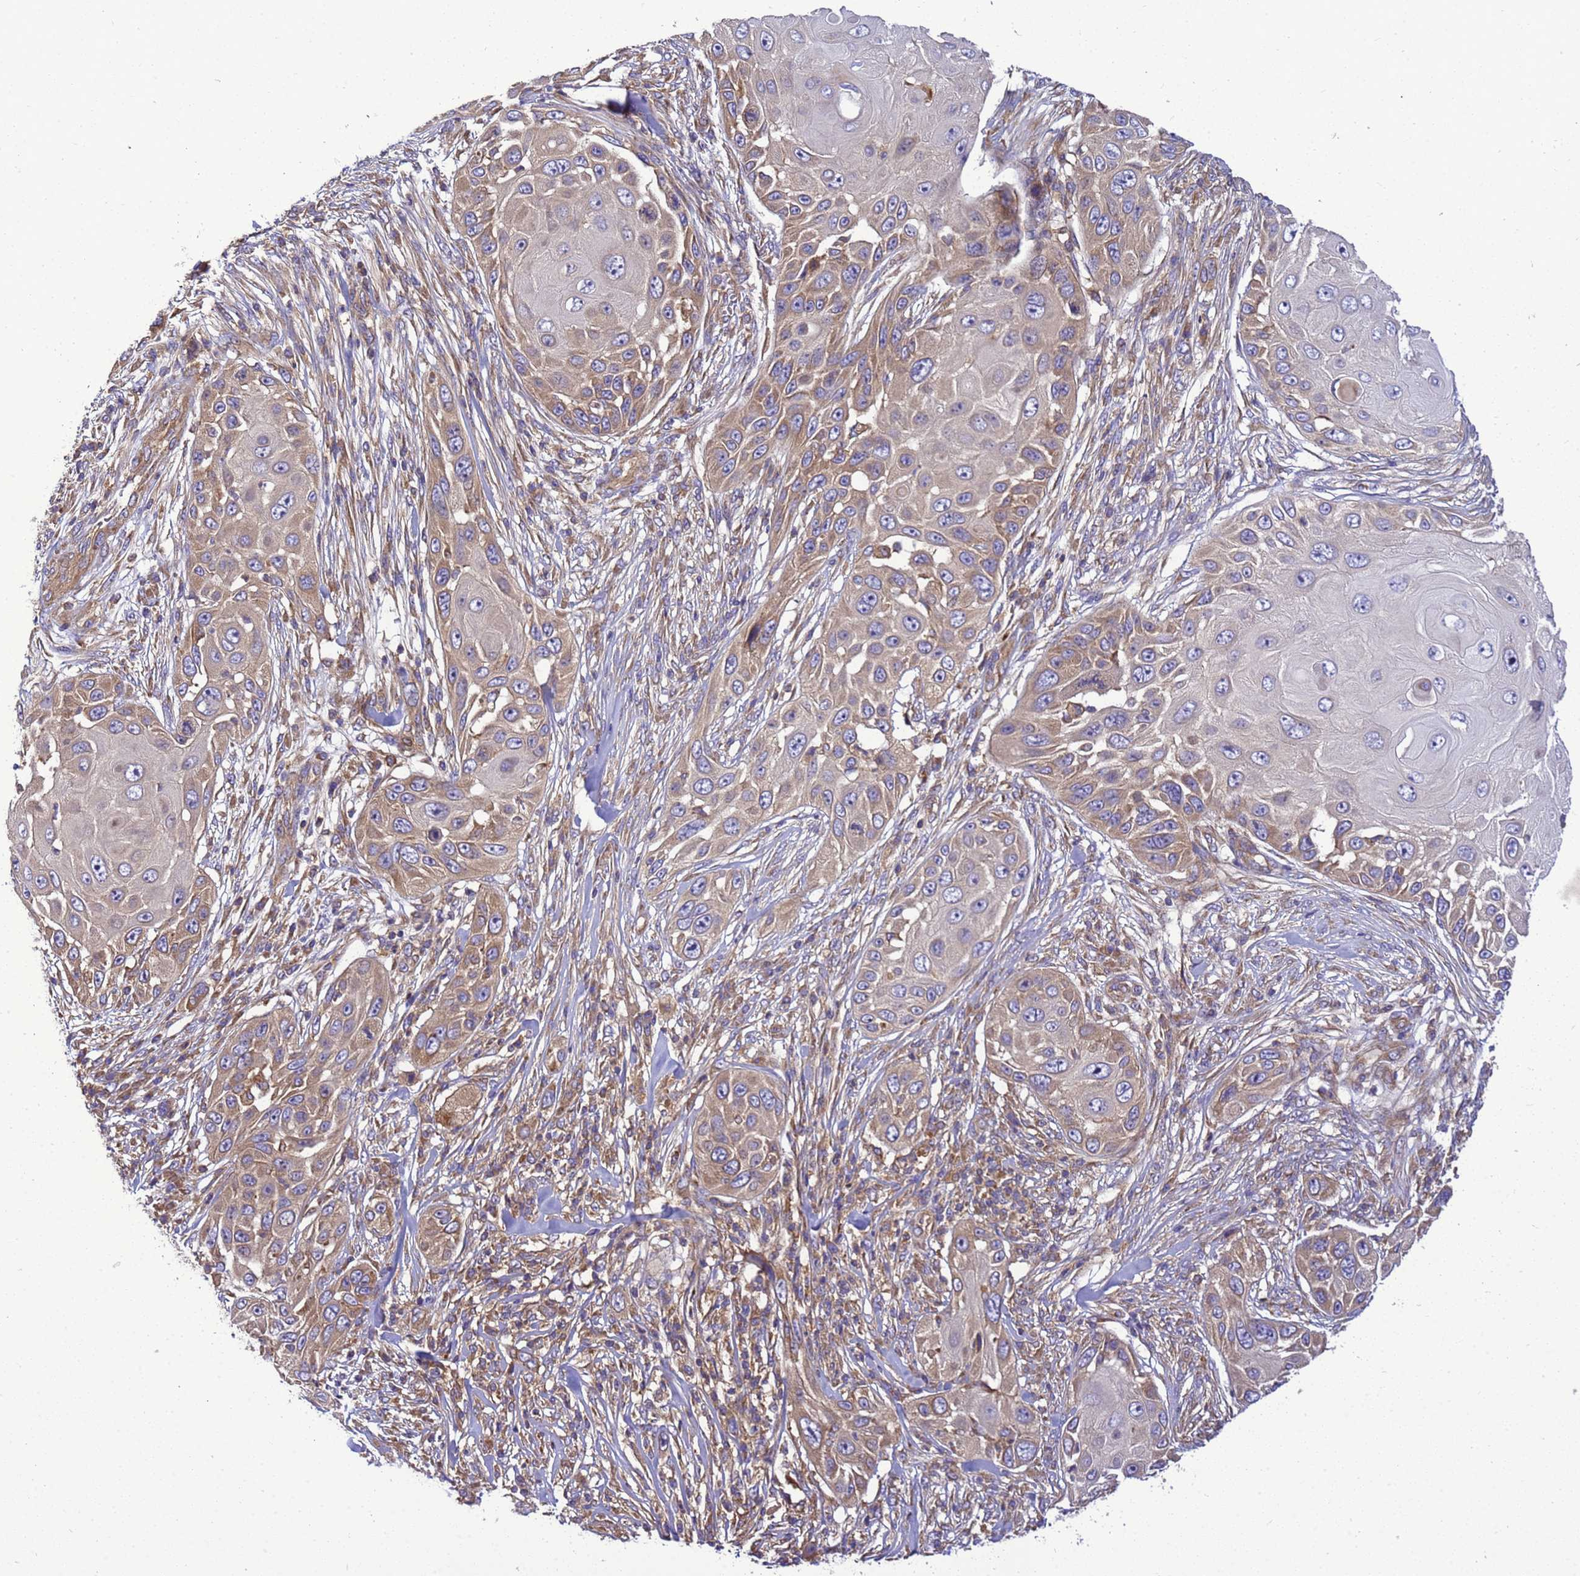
{"staining": {"intensity": "moderate", "quantity": ">75%", "location": "cytoplasmic/membranous"}, "tissue": "skin cancer", "cell_type": "Tumor cells", "image_type": "cancer", "snomed": [{"axis": "morphology", "description": "Squamous cell carcinoma, NOS"}, {"axis": "topography", "description": "Skin"}], "caption": "Human skin cancer stained for a protein (brown) exhibits moderate cytoplasmic/membranous positive staining in approximately >75% of tumor cells.", "gene": "BECN1", "patient": {"sex": "female", "age": 44}}